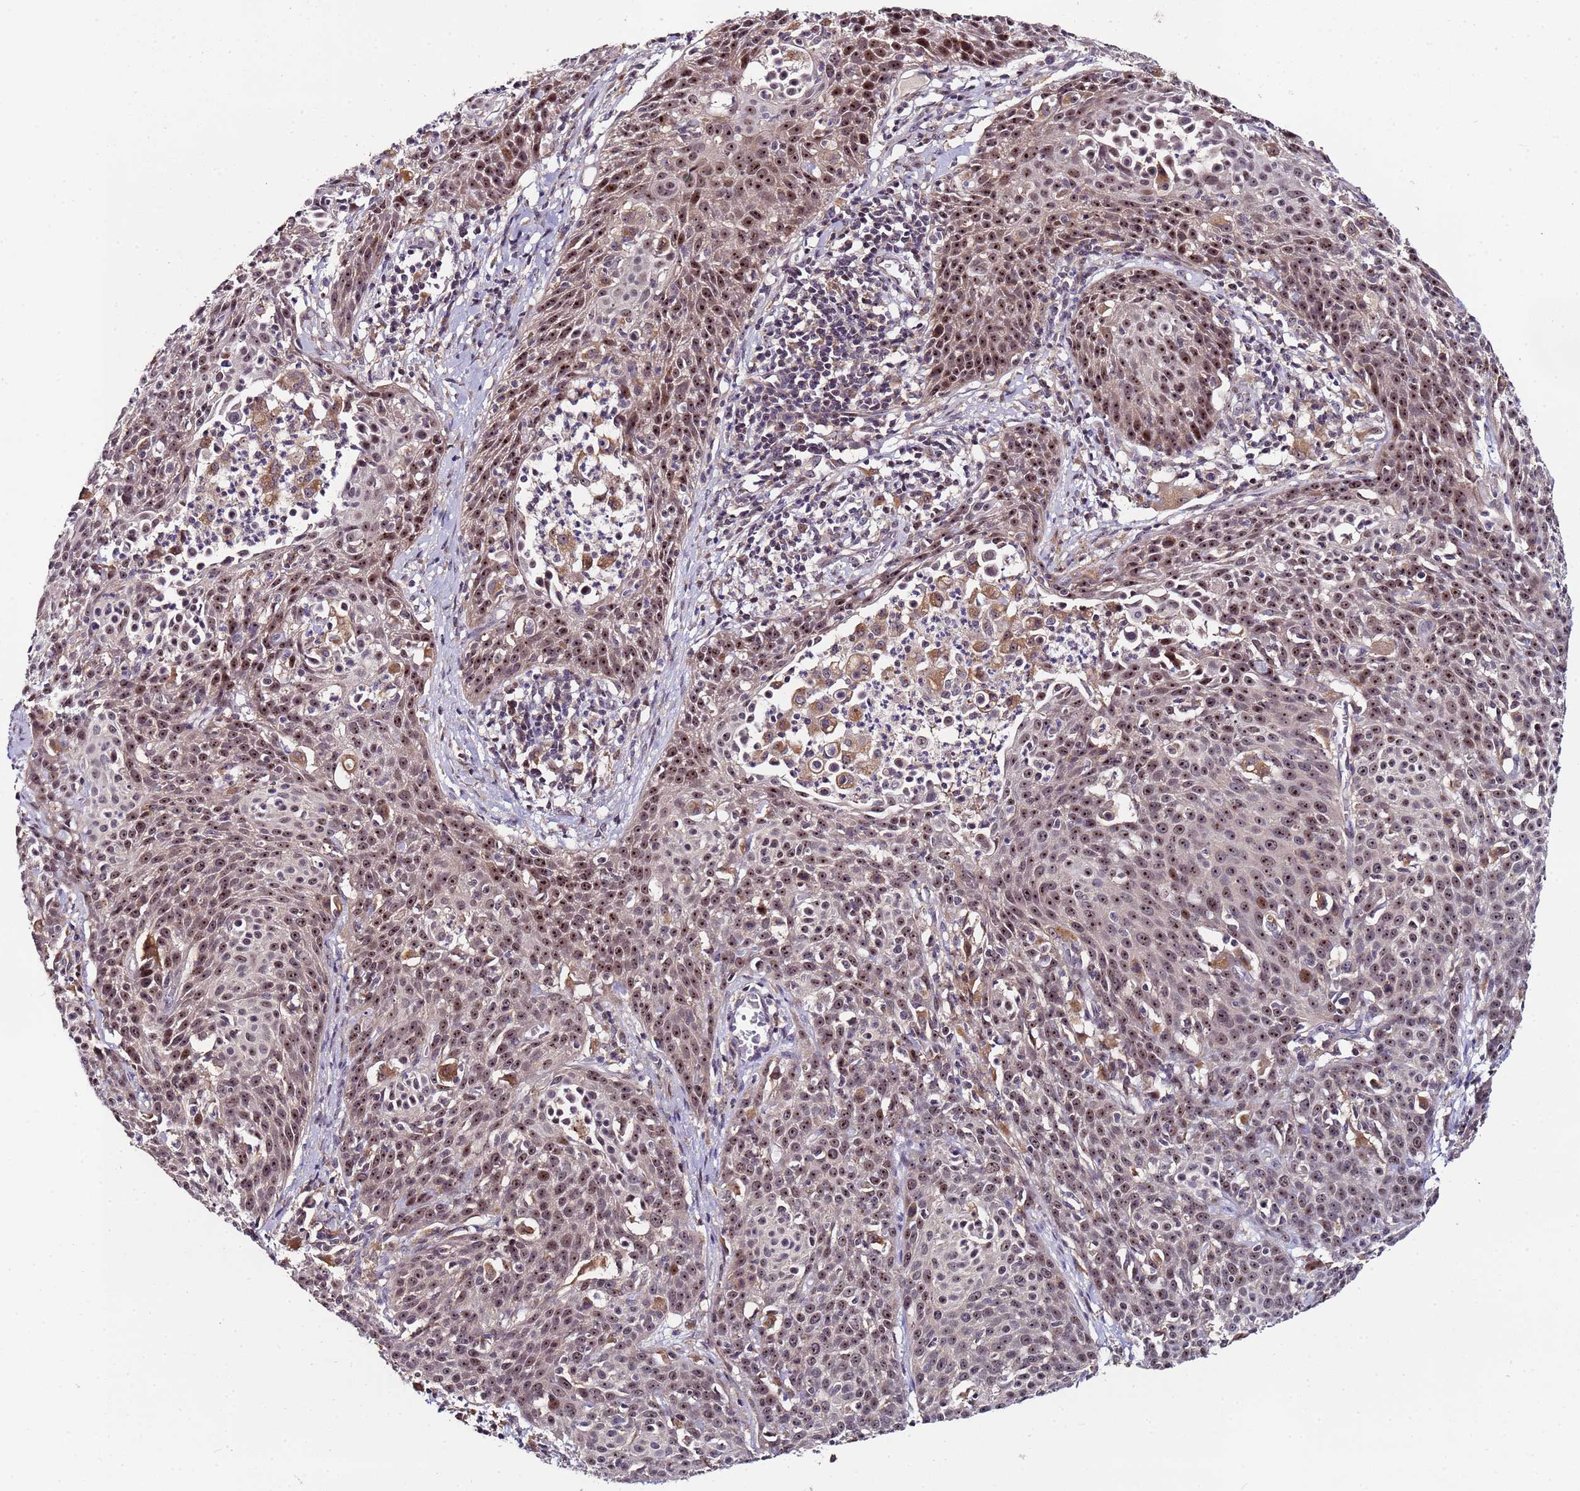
{"staining": {"intensity": "moderate", "quantity": ">75%", "location": "nuclear"}, "tissue": "cervical cancer", "cell_type": "Tumor cells", "image_type": "cancer", "snomed": [{"axis": "morphology", "description": "Squamous cell carcinoma, NOS"}, {"axis": "topography", "description": "Cervix"}], "caption": "Protein expression analysis of cervical squamous cell carcinoma displays moderate nuclear expression in approximately >75% of tumor cells.", "gene": "KRI1", "patient": {"sex": "female", "age": 38}}